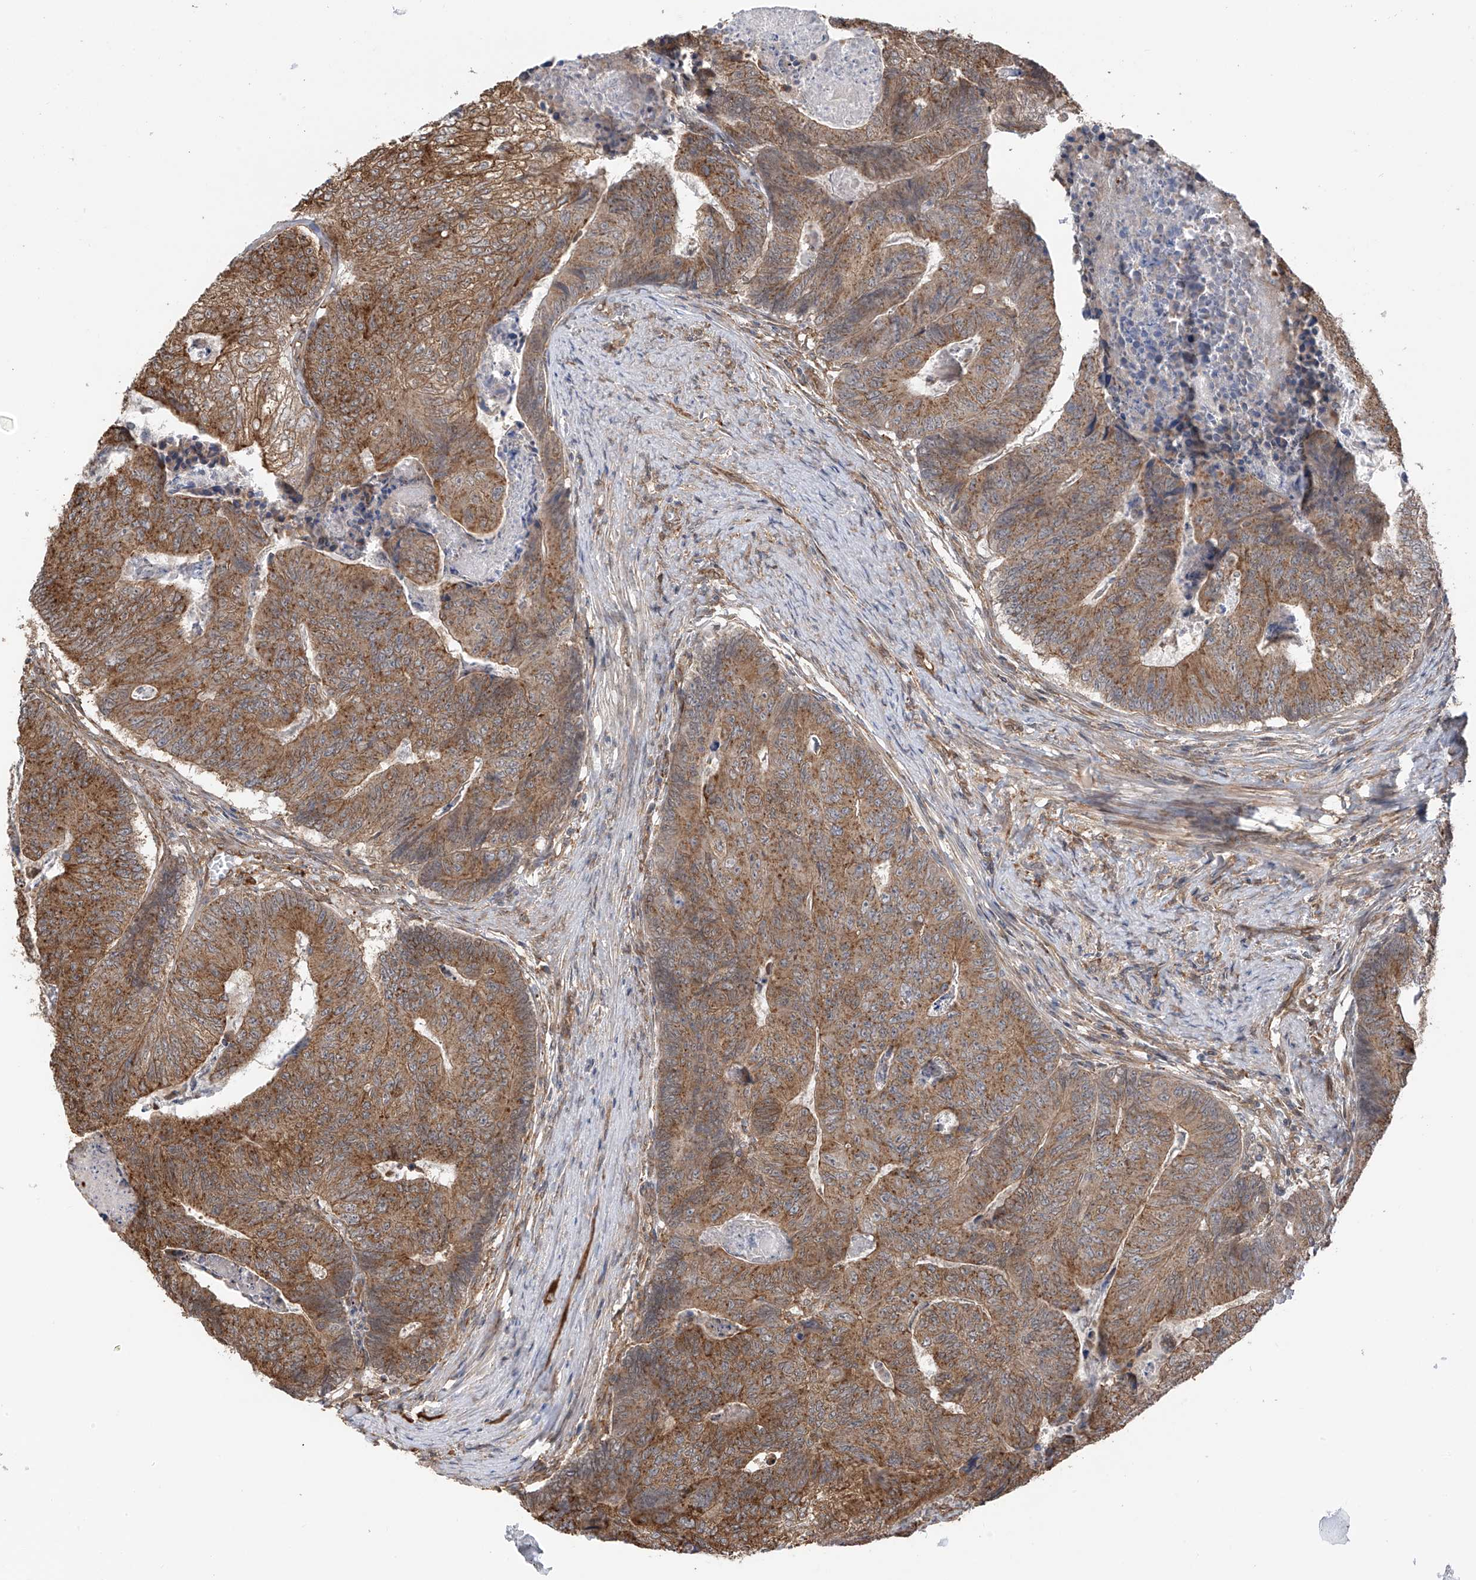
{"staining": {"intensity": "moderate", "quantity": ">75%", "location": "cytoplasmic/membranous"}, "tissue": "colorectal cancer", "cell_type": "Tumor cells", "image_type": "cancer", "snomed": [{"axis": "morphology", "description": "Adenocarcinoma, NOS"}, {"axis": "topography", "description": "Colon"}], "caption": "Brown immunohistochemical staining in colorectal adenocarcinoma displays moderate cytoplasmic/membranous positivity in about >75% of tumor cells. (DAB (3,3'-diaminobenzidine) IHC with brightfield microscopy, high magnification).", "gene": "ZNF189", "patient": {"sex": "female", "age": 67}}